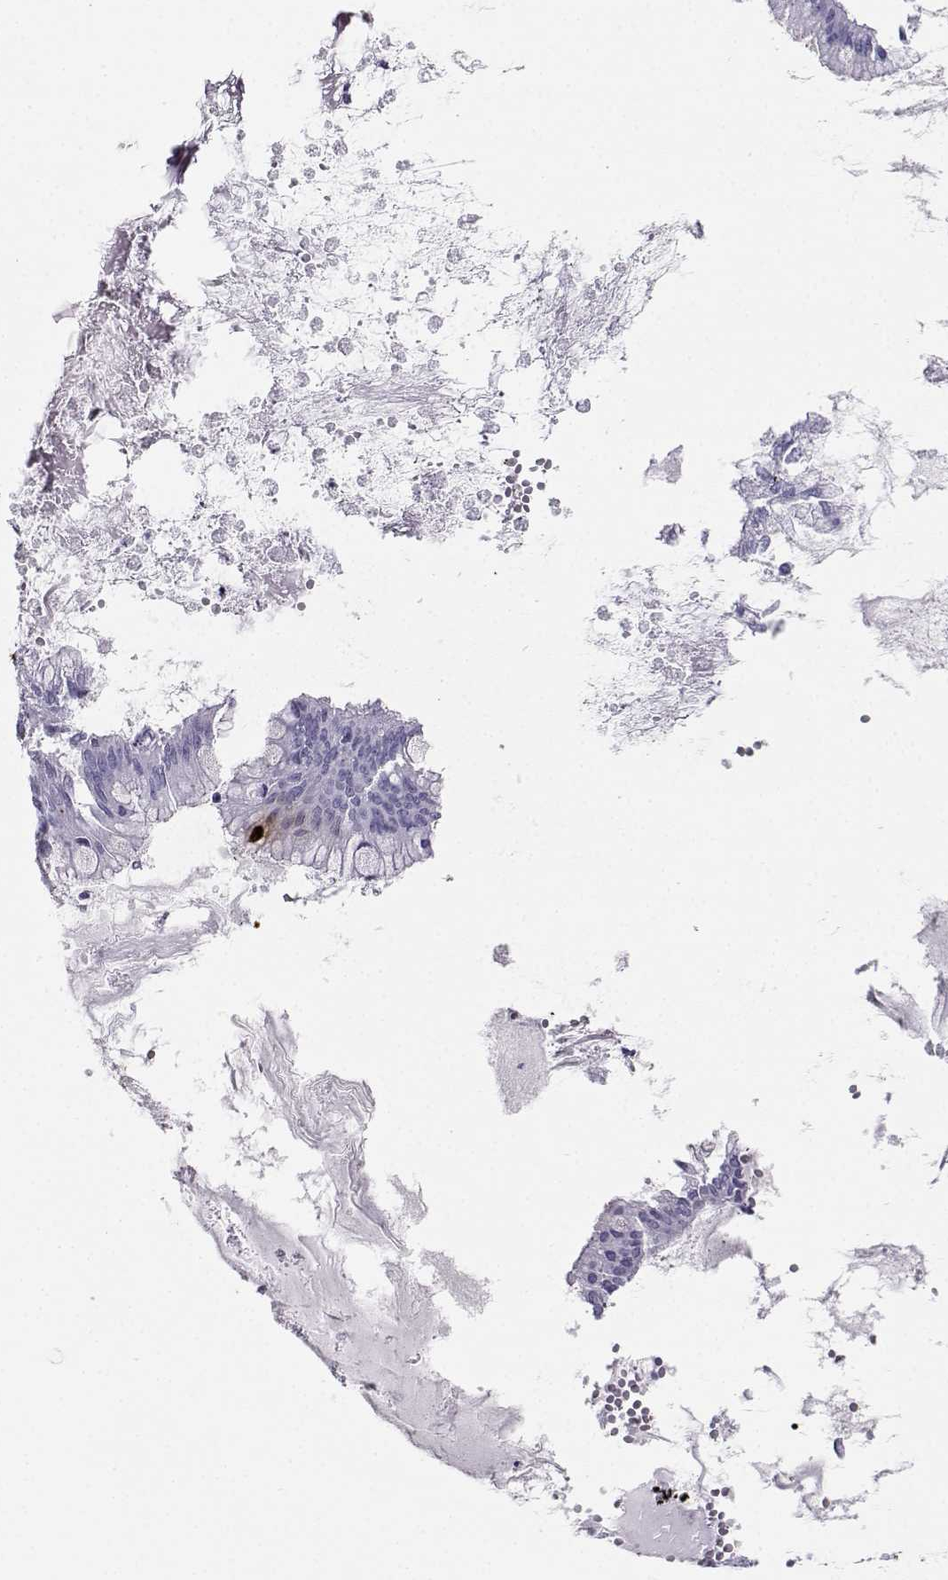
{"staining": {"intensity": "negative", "quantity": "none", "location": "none"}, "tissue": "ovarian cancer", "cell_type": "Tumor cells", "image_type": "cancer", "snomed": [{"axis": "morphology", "description": "Cystadenocarcinoma, mucinous, NOS"}, {"axis": "topography", "description": "Ovary"}], "caption": "This is an immunohistochemistry micrograph of human mucinous cystadenocarcinoma (ovarian). There is no expression in tumor cells.", "gene": "SST", "patient": {"sex": "female", "age": 67}}